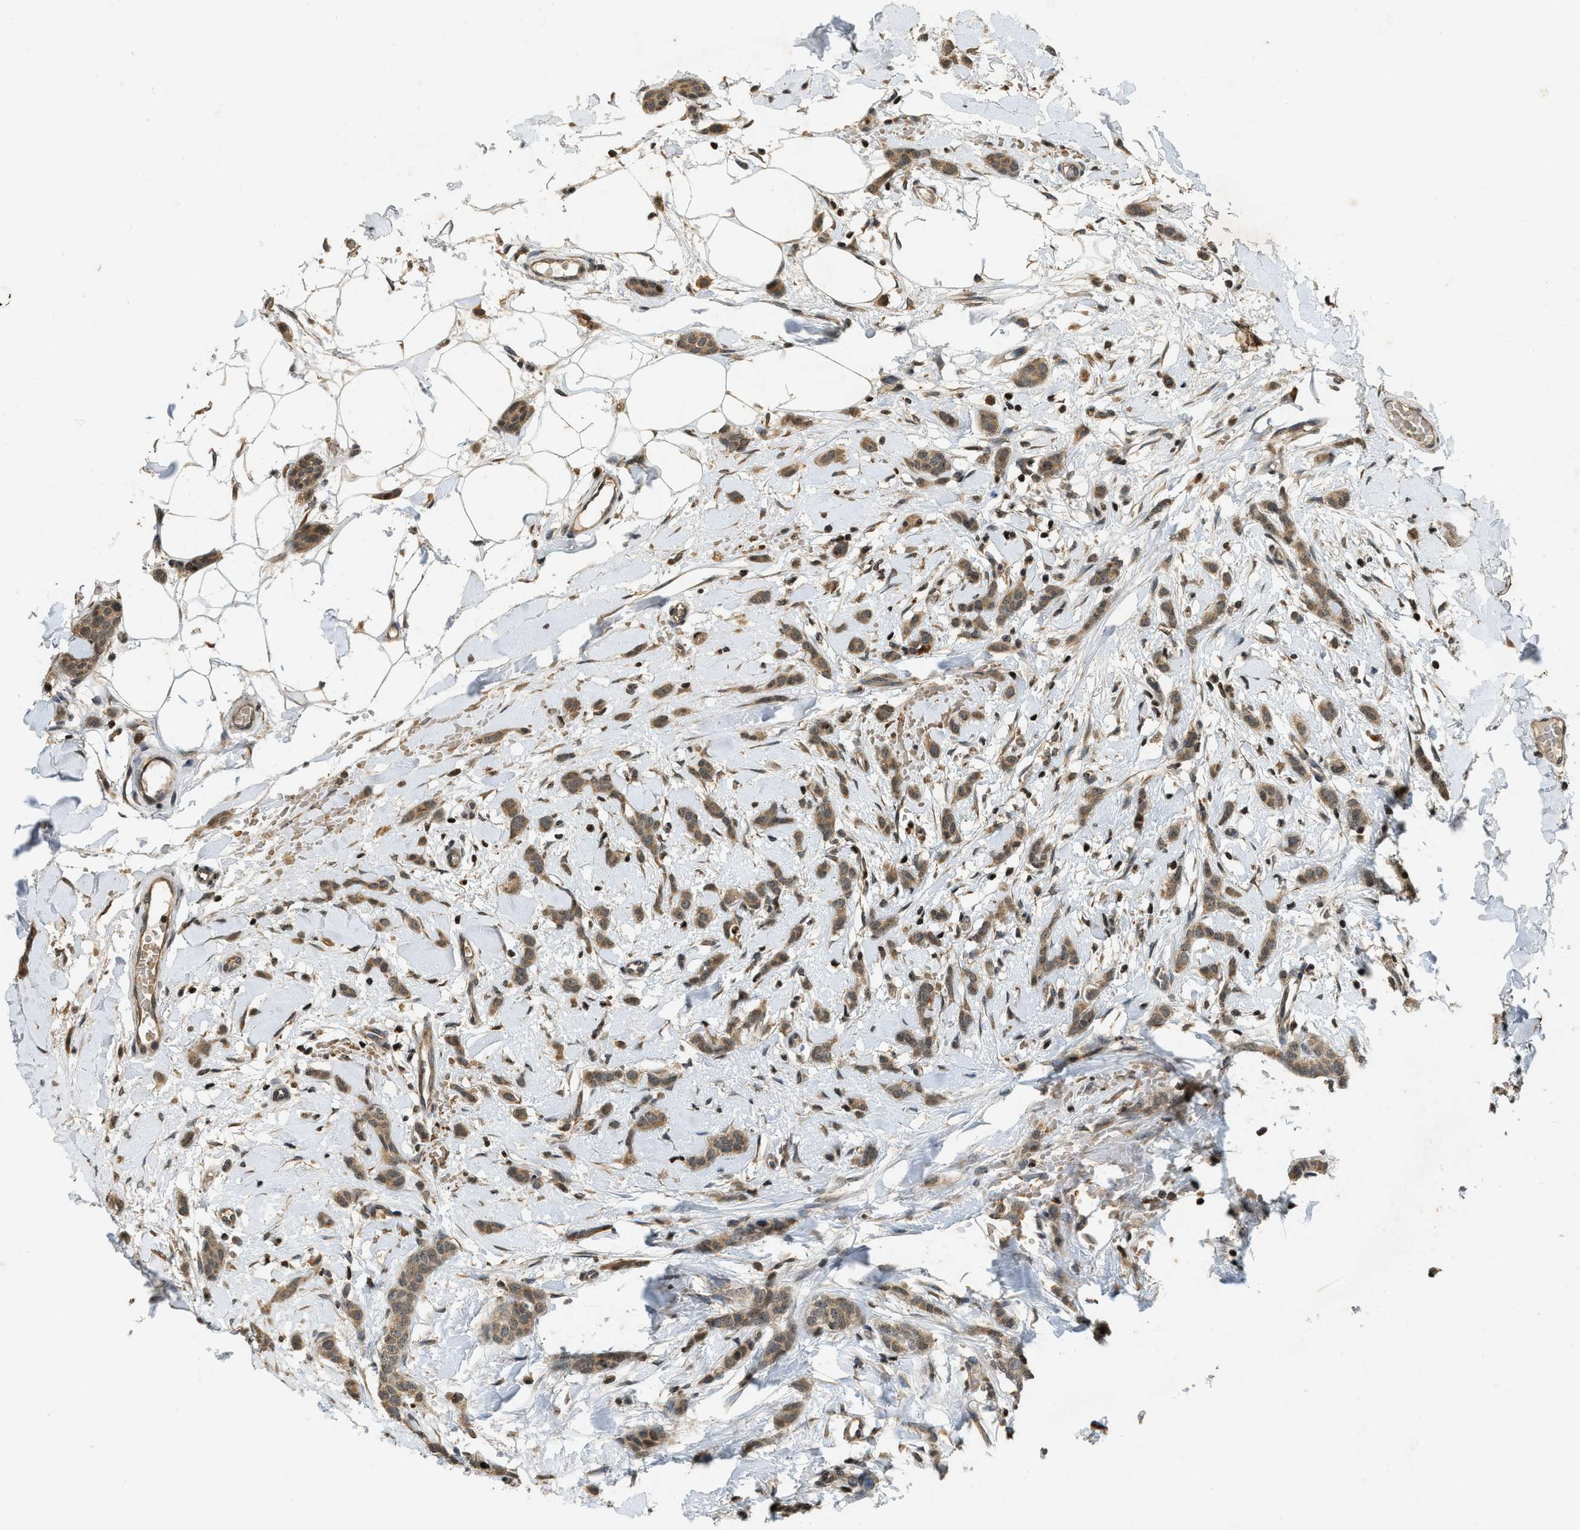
{"staining": {"intensity": "moderate", "quantity": ">75%", "location": "cytoplasmic/membranous"}, "tissue": "breast cancer", "cell_type": "Tumor cells", "image_type": "cancer", "snomed": [{"axis": "morphology", "description": "Lobular carcinoma"}, {"axis": "topography", "description": "Skin"}, {"axis": "topography", "description": "Breast"}], "caption": "This photomicrograph demonstrates breast lobular carcinoma stained with immunohistochemistry (IHC) to label a protein in brown. The cytoplasmic/membranous of tumor cells show moderate positivity for the protein. Nuclei are counter-stained blue.", "gene": "SIAH1", "patient": {"sex": "female", "age": 46}}